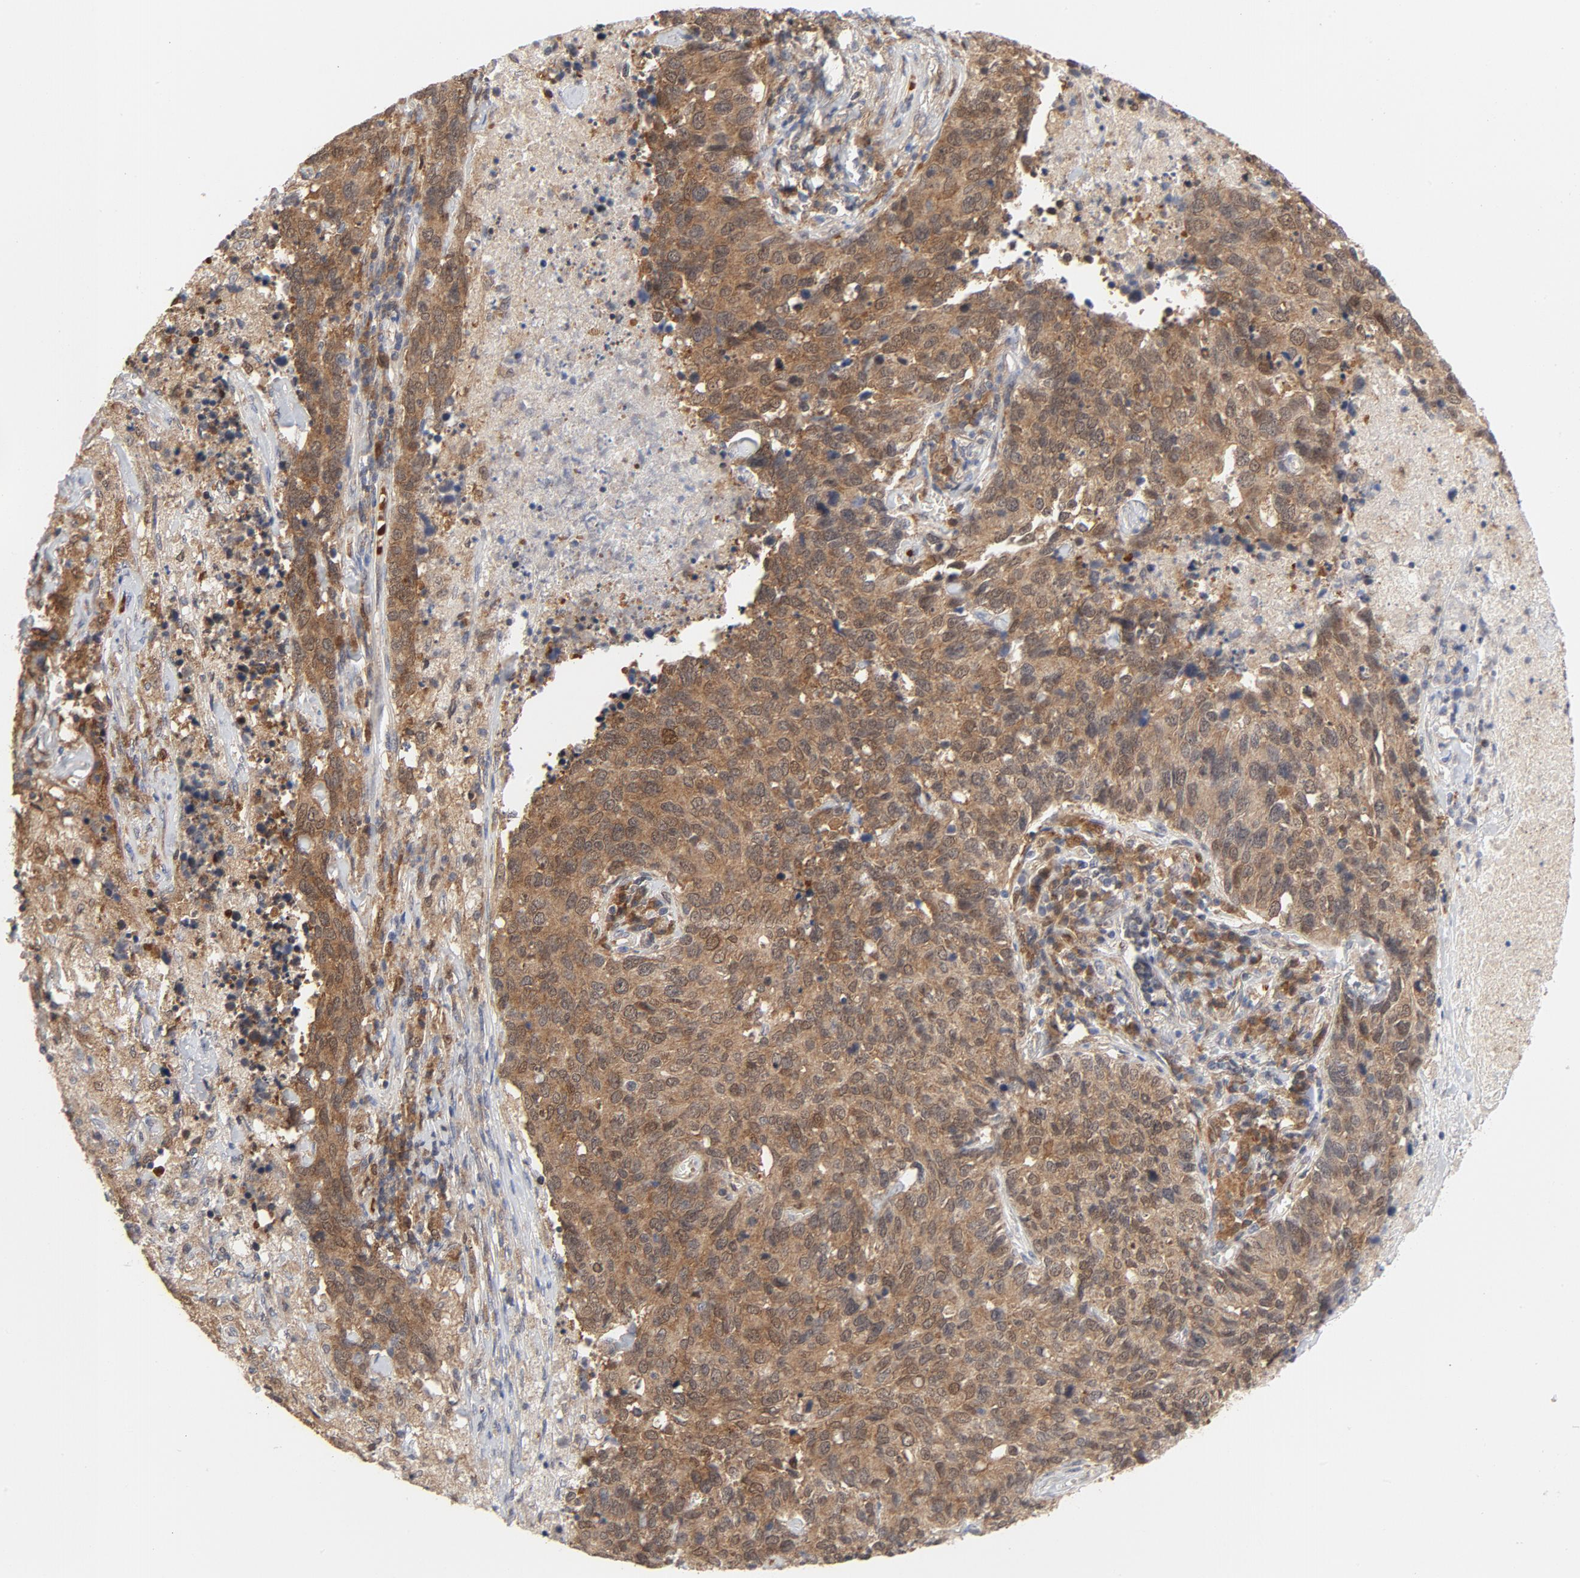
{"staining": {"intensity": "moderate", "quantity": ">75%", "location": "cytoplasmic/membranous"}, "tissue": "lung cancer", "cell_type": "Tumor cells", "image_type": "cancer", "snomed": [{"axis": "morphology", "description": "Neoplasm, malignant, NOS"}, {"axis": "topography", "description": "Lung"}], "caption": "Malignant neoplasm (lung) stained for a protein (brown) exhibits moderate cytoplasmic/membranous positive staining in about >75% of tumor cells.", "gene": "PRDX1", "patient": {"sex": "female", "age": 76}}